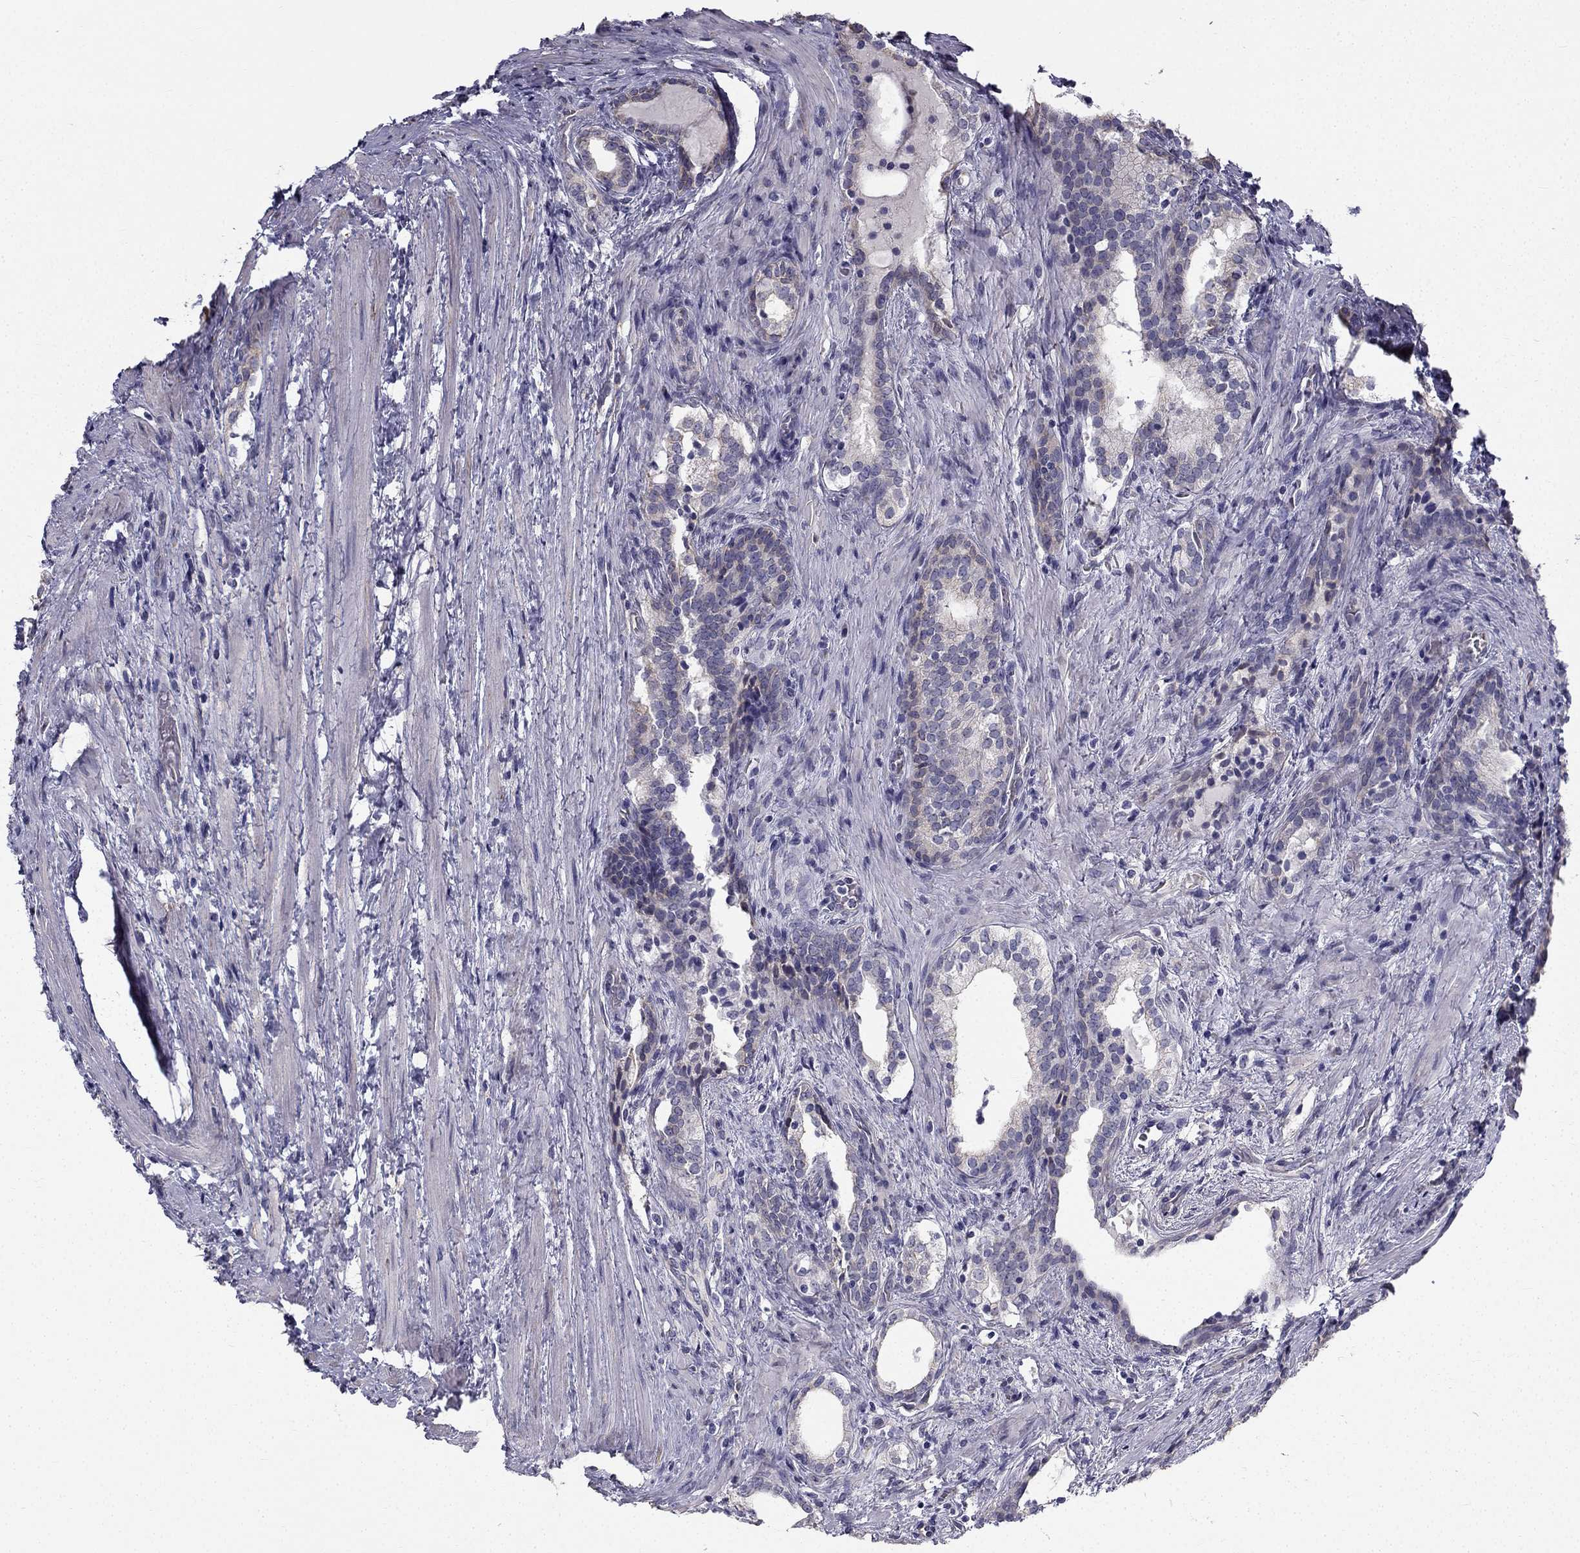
{"staining": {"intensity": "negative", "quantity": "none", "location": "none"}, "tissue": "prostate cancer", "cell_type": "Tumor cells", "image_type": "cancer", "snomed": [{"axis": "morphology", "description": "Adenocarcinoma, NOS"}, {"axis": "morphology", "description": "Adenocarcinoma, High grade"}, {"axis": "topography", "description": "Prostate"}], "caption": "Tumor cells are negative for brown protein staining in prostate cancer (high-grade adenocarcinoma).", "gene": "CCDC40", "patient": {"sex": "male", "age": 61}}